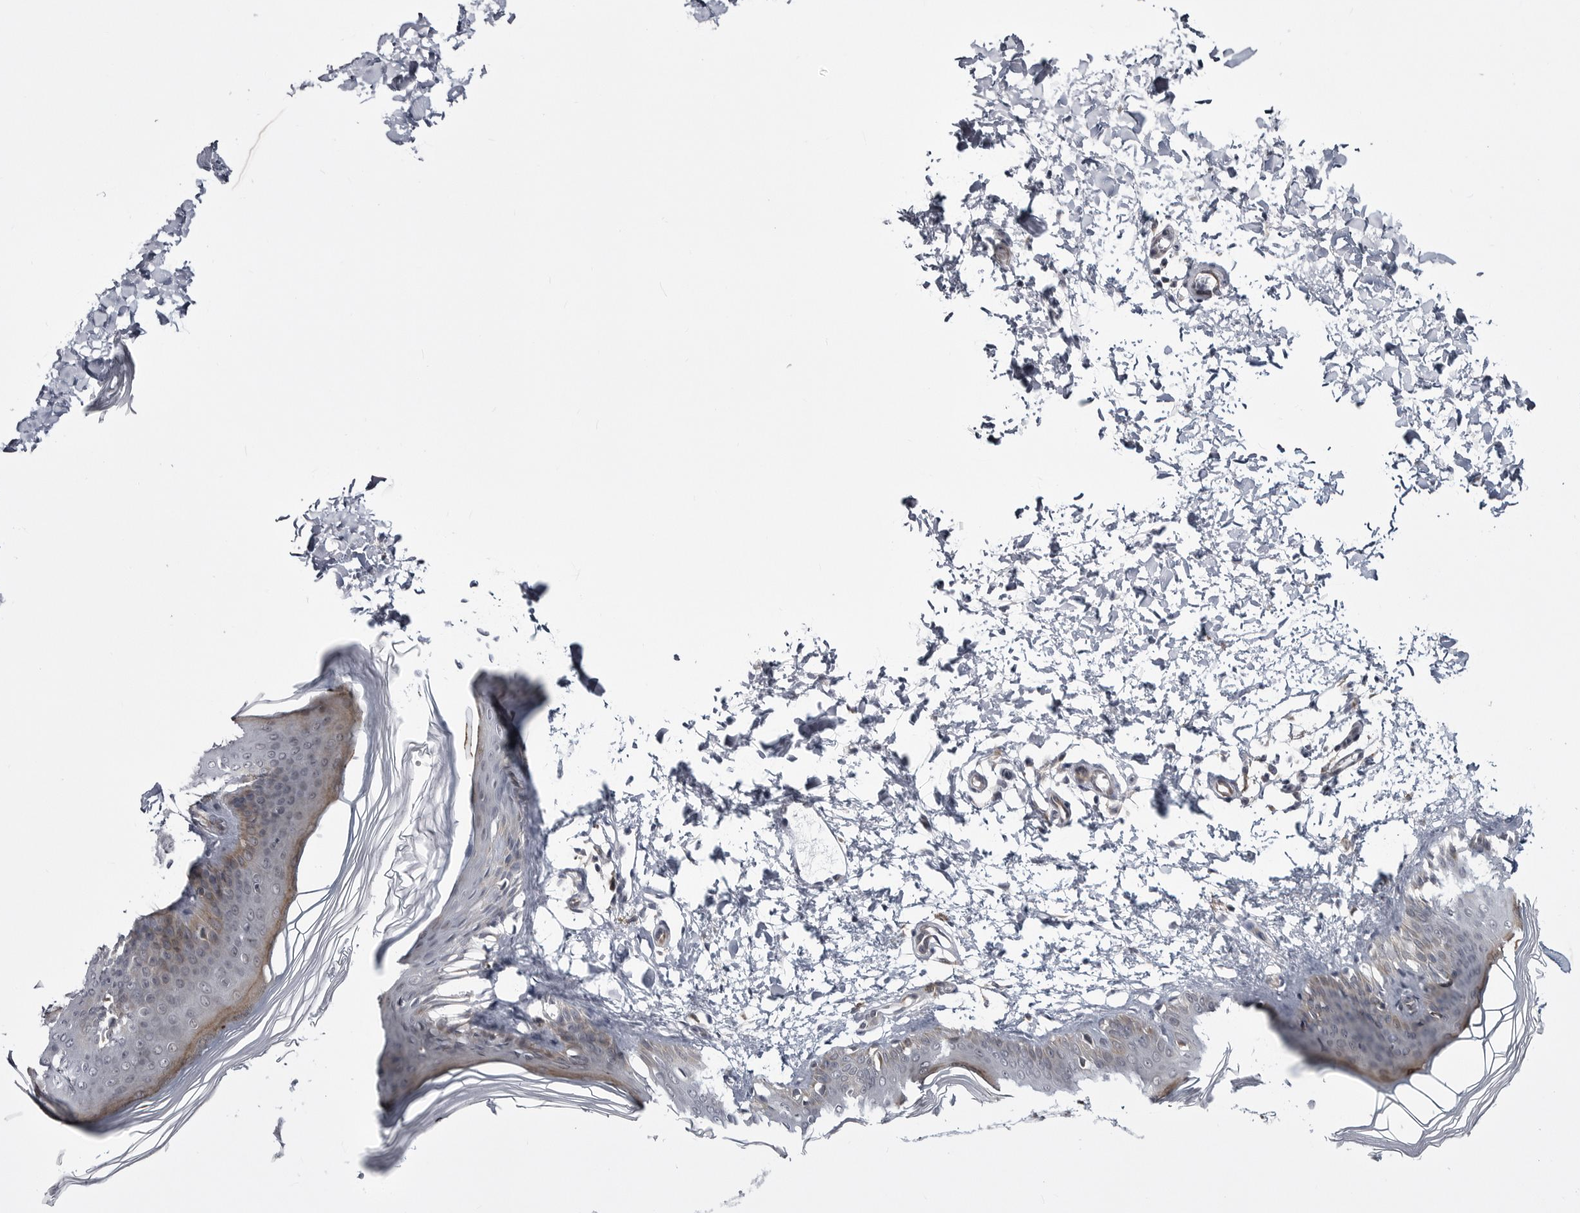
{"staining": {"intensity": "negative", "quantity": "none", "location": "none"}, "tissue": "skin", "cell_type": "Fibroblasts", "image_type": "normal", "snomed": [{"axis": "morphology", "description": "Normal tissue, NOS"}, {"axis": "topography", "description": "Skin"}], "caption": "An IHC photomicrograph of unremarkable skin is shown. There is no staining in fibroblasts of skin.", "gene": "CCDC18", "patient": {"sex": "female", "age": 27}}